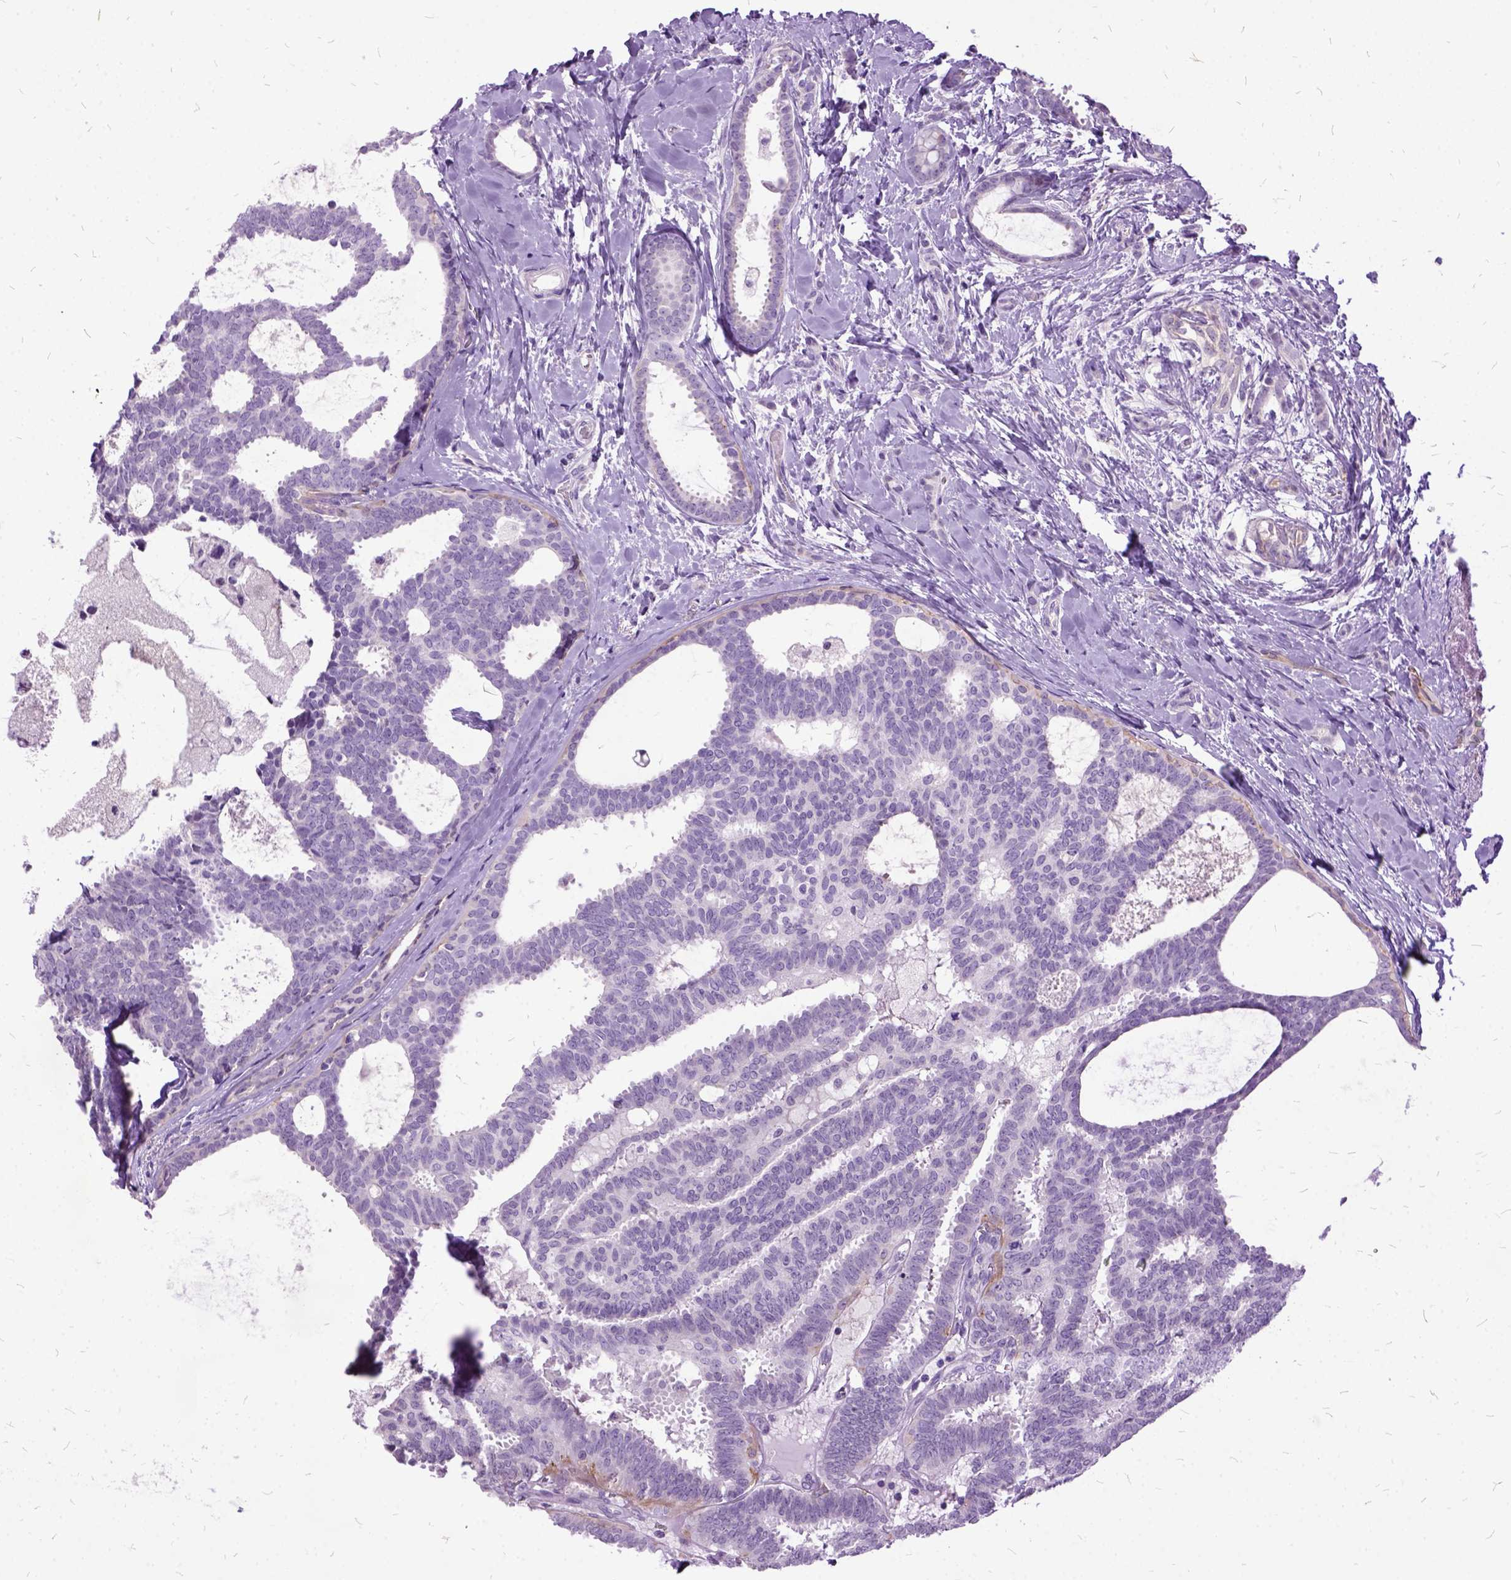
{"staining": {"intensity": "negative", "quantity": "none", "location": "none"}, "tissue": "breast cancer", "cell_type": "Tumor cells", "image_type": "cancer", "snomed": [{"axis": "morphology", "description": "Intraductal carcinoma, in situ"}, {"axis": "morphology", "description": "Duct carcinoma"}, {"axis": "morphology", "description": "Lobular carcinoma, in situ"}, {"axis": "topography", "description": "Breast"}], "caption": "IHC of breast cancer demonstrates no expression in tumor cells. (DAB immunohistochemistry (IHC), high magnification).", "gene": "MME", "patient": {"sex": "female", "age": 44}}